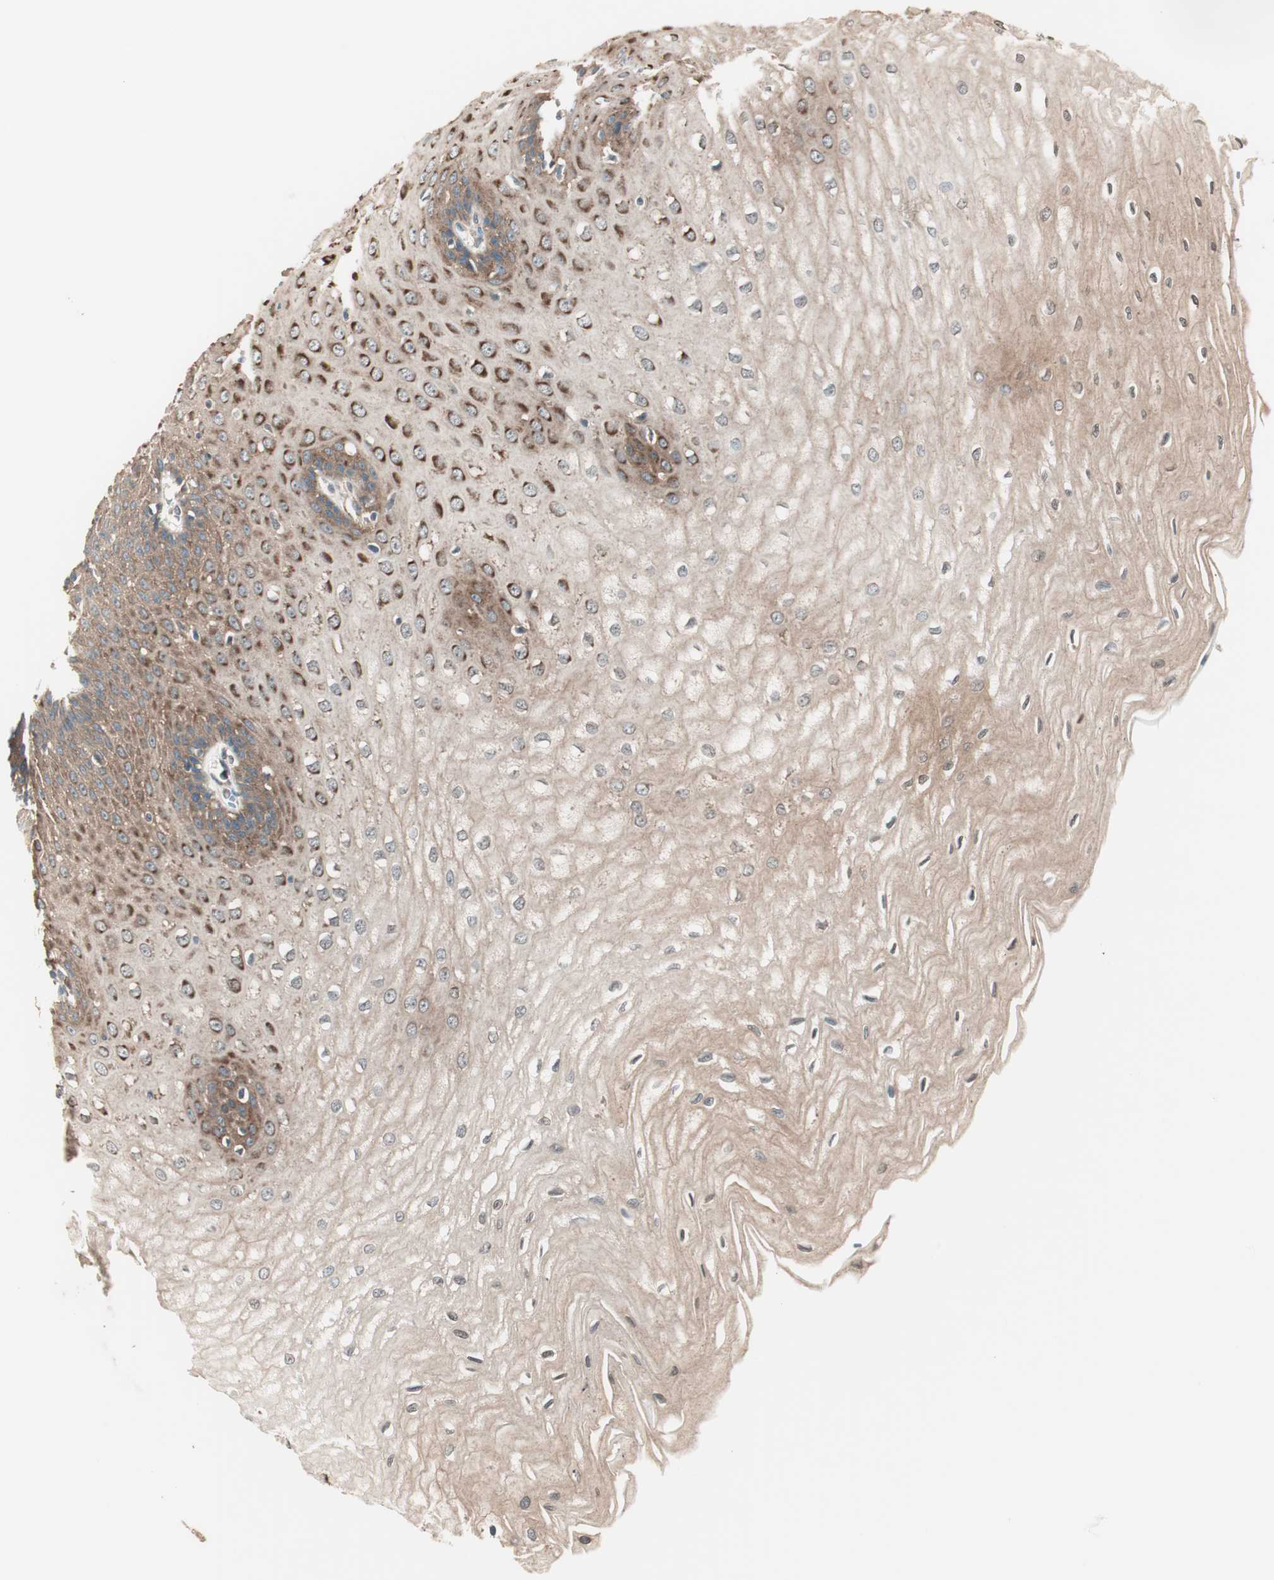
{"staining": {"intensity": "moderate", "quantity": ">75%", "location": "cytoplasmic/membranous"}, "tissue": "esophagus", "cell_type": "Squamous epithelial cells", "image_type": "normal", "snomed": [{"axis": "morphology", "description": "Normal tissue, NOS"}, {"axis": "morphology", "description": "Squamous cell carcinoma, NOS"}, {"axis": "topography", "description": "Esophagus"}], "caption": "Moderate cytoplasmic/membranous positivity is appreciated in about >75% of squamous epithelial cells in benign esophagus.", "gene": "TSG101", "patient": {"sex": "male", "age": 65}}